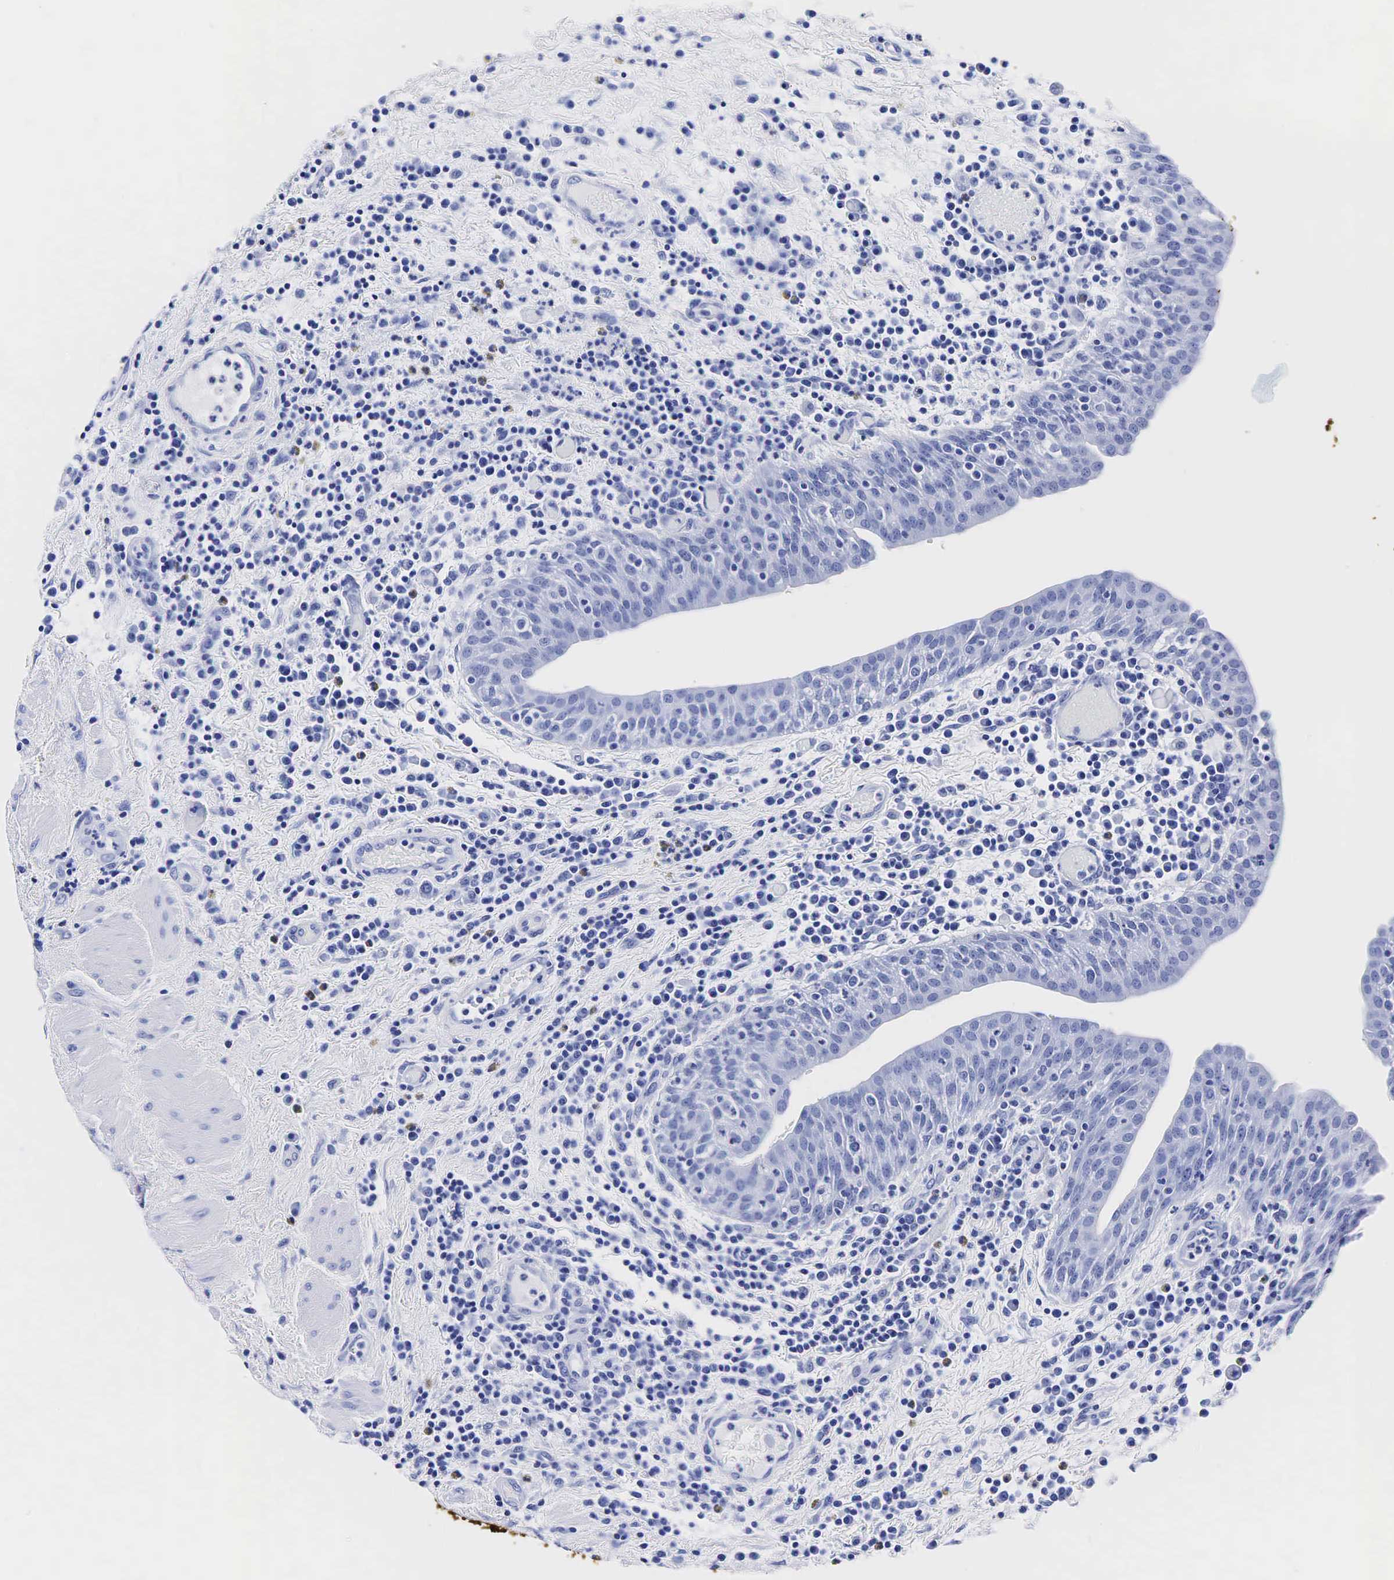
{"staining": {"intensity": "negative", "quantity": "none", "location": "none"}, "tissue": "urinary bladder", "cell_type": "Urothelial cells", "image_type": "normal", "snomed": [{"axis": "morphology", "description": "Normal tissue, NOS"}, {"axis": "topography", "description": "Urinary bladder"}], "caption": "Micrograph shows no protein staining in urothelial cells of unremarkable urinary bladder. (DAB immunohistochemistry with hematoxylin counter stain).", "gene": "ACP3", "patient": {"sex": "female", "age": 84}}